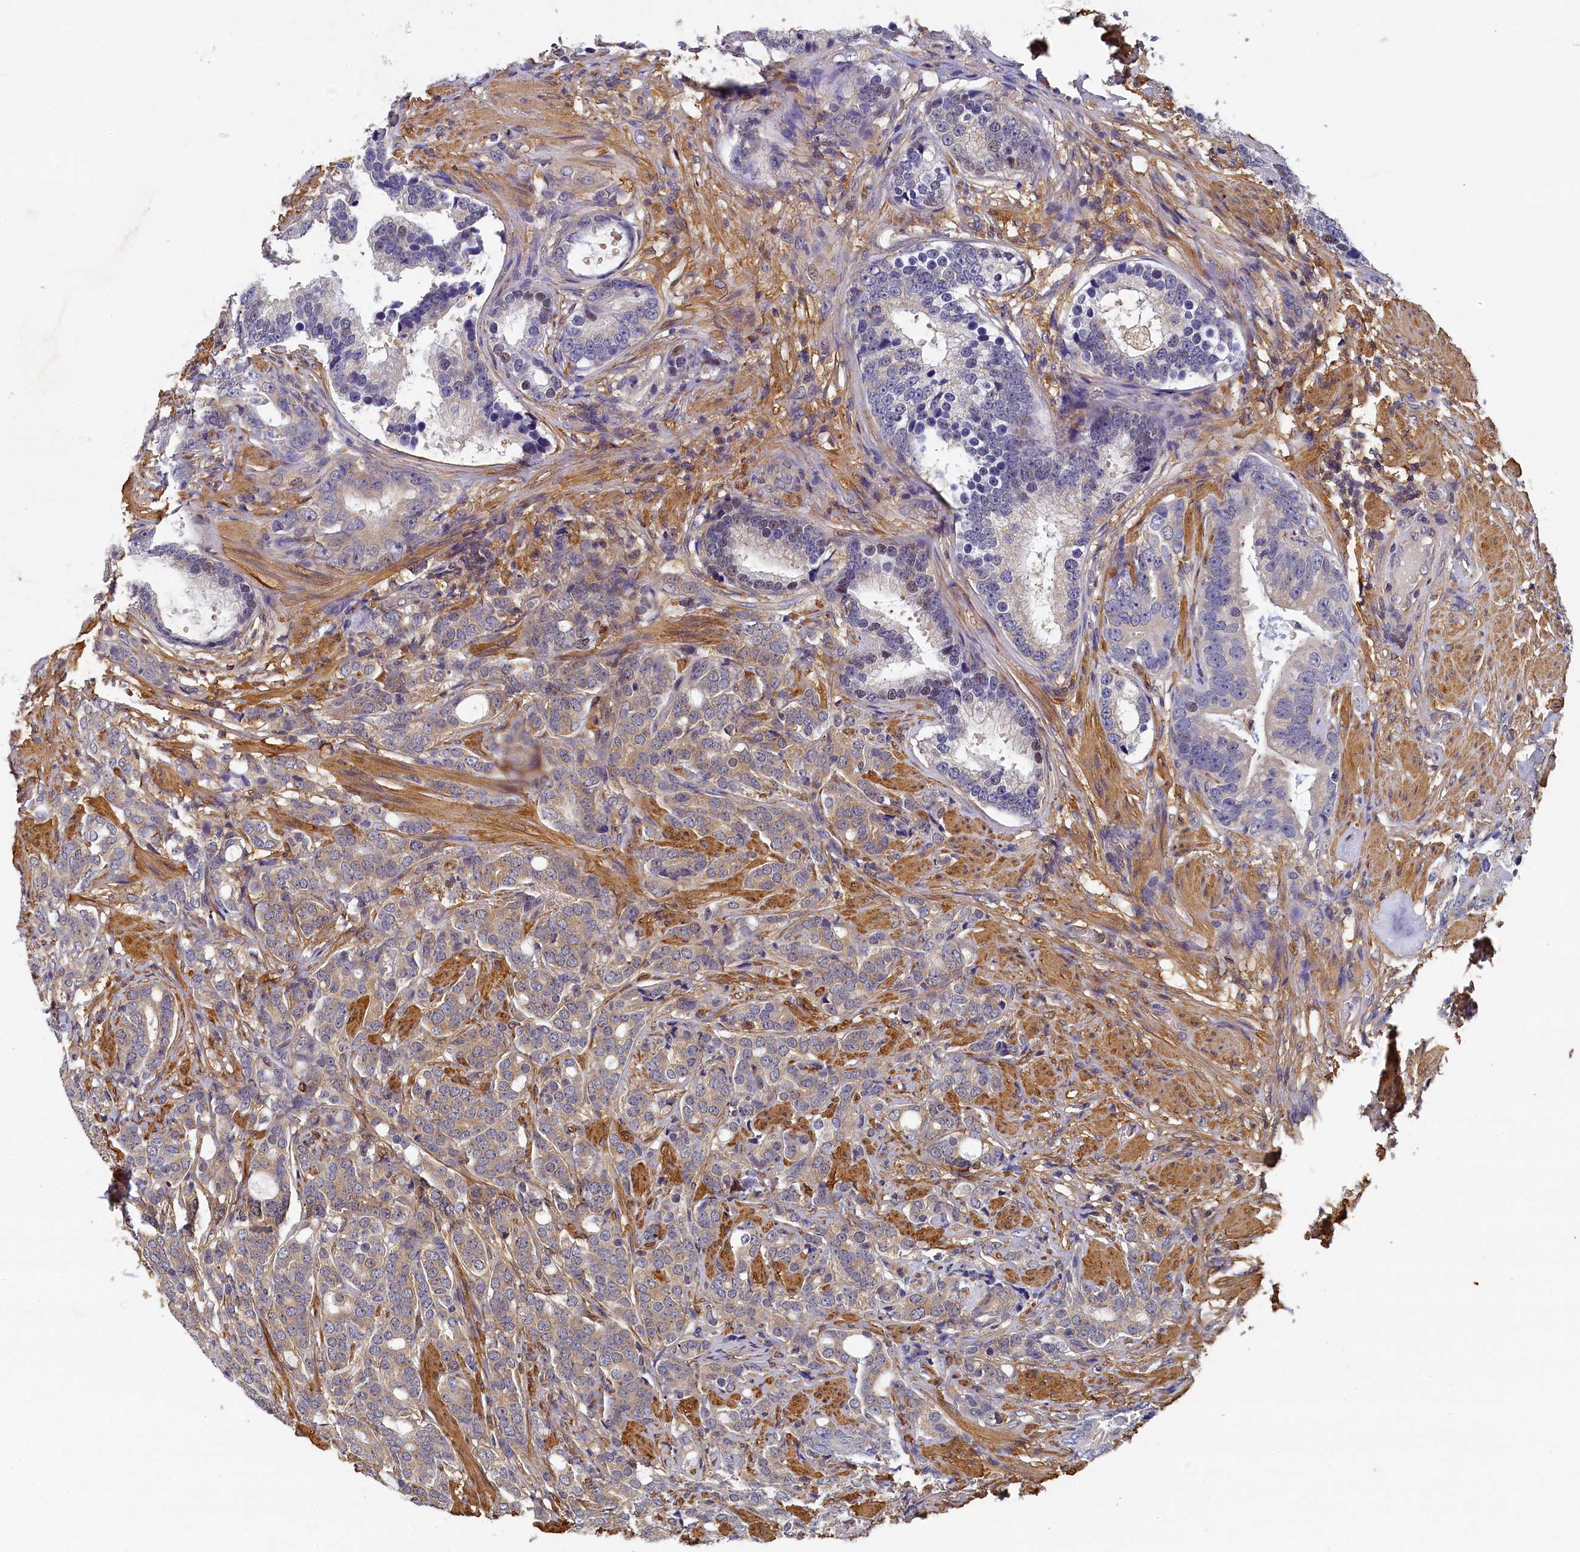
{"staining": {"intensity": "weak", "quantity": "<25%", "location": "cytoplasmic/membranous"}, "tissue": "prostate cancer", "cell_type": "Tumor cells", "image_type": "cancer", "snomed": [{"axis": "morphology", "description": "Adenocarcinoma, Low grade"}, {"axis": "topography", "description": "Prostate"}], "caption": "Human prostate low-grade adenocarcinoma stained for a protein using immunohistochemistry reveals no expression in tumor cells.", "gene": "TBCB", "patient": {"sex": "male", "age": 71}}